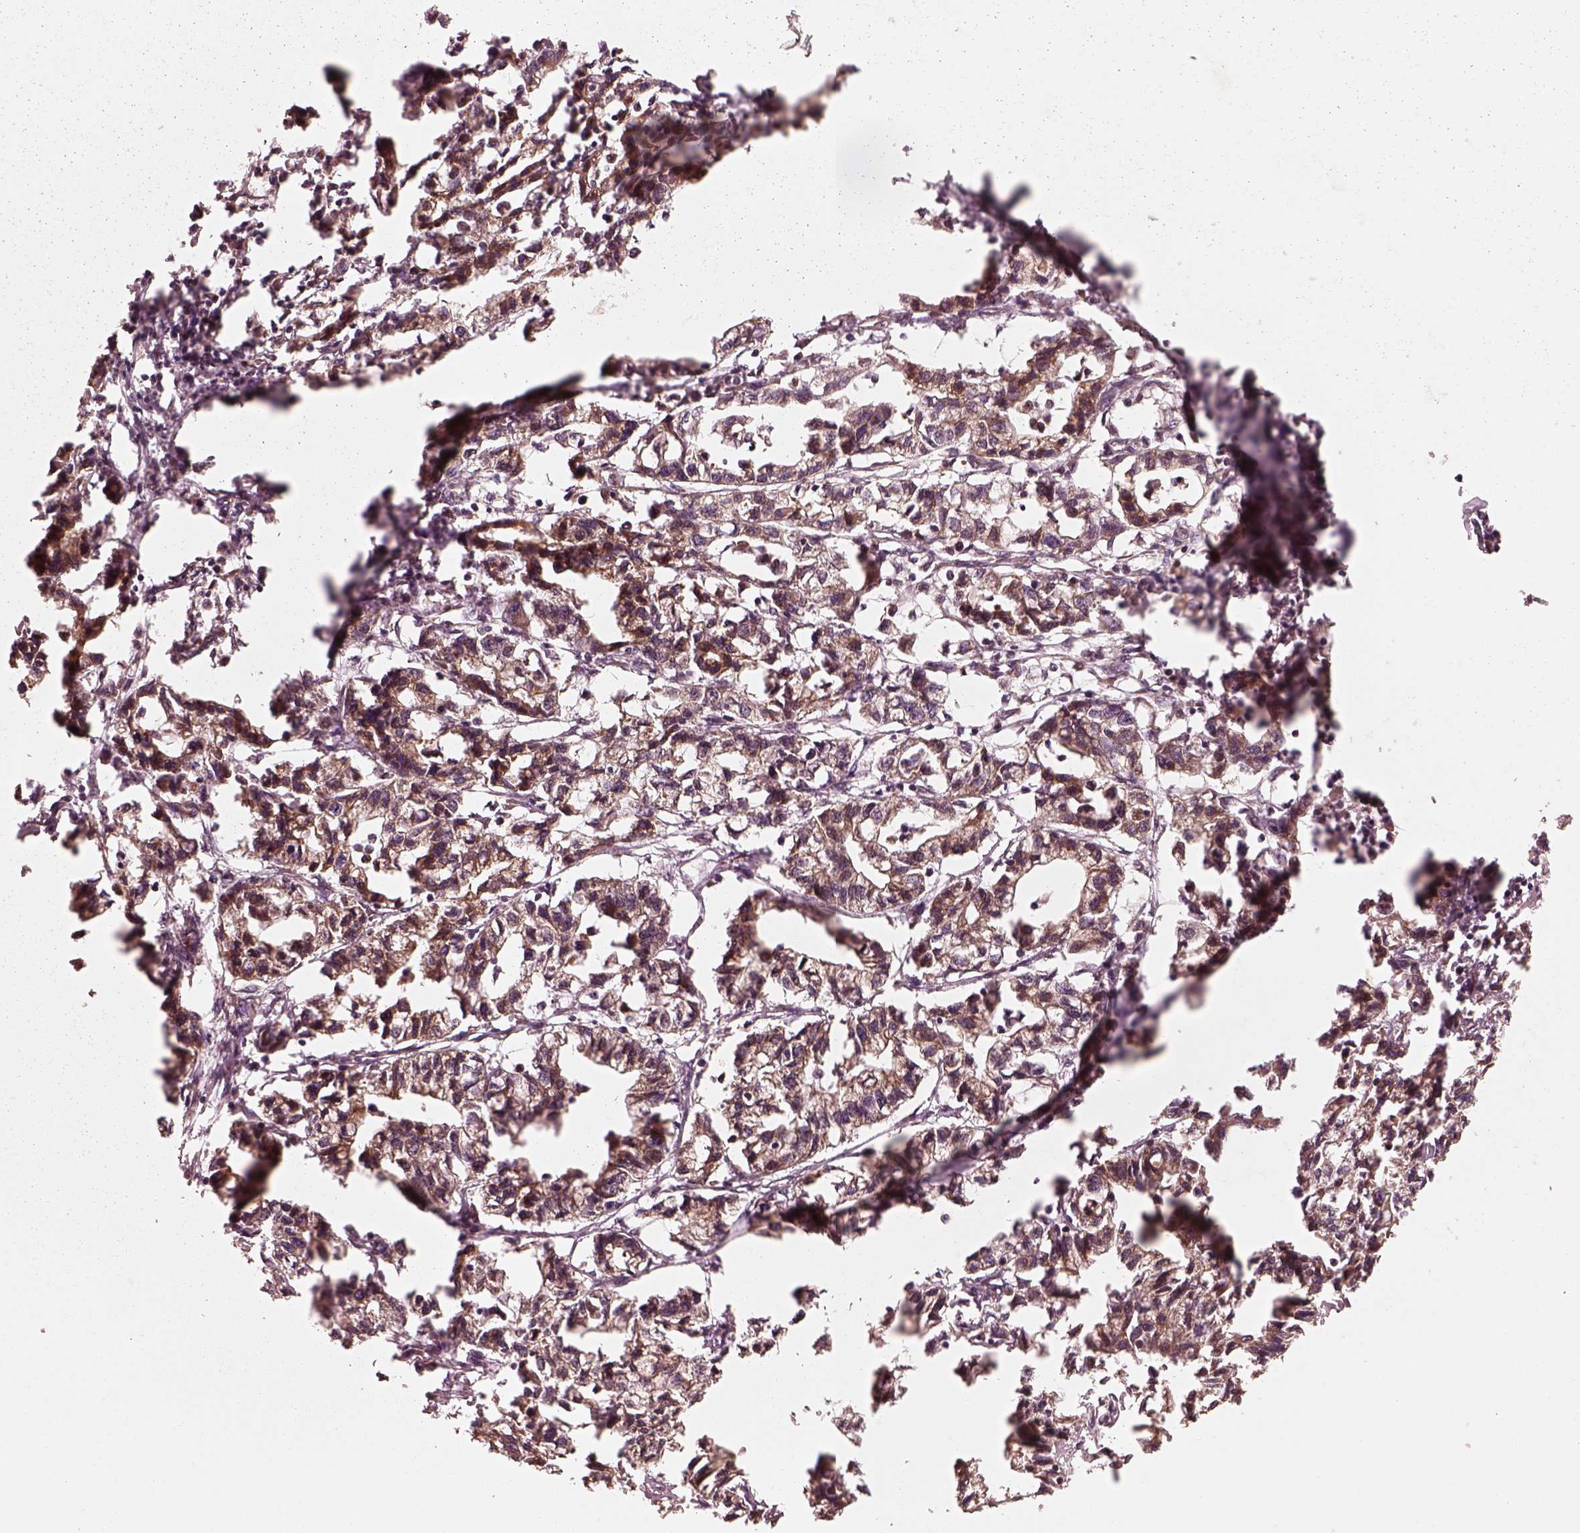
{"staining": {"intensity": "moderate", "quantity": "25%-75%", "location": "cytoplasmic/membranous"}, "tissue": "stomach cancer", "cell_type": "Tumor cells", "image_type": "cancer", "snomed": [{"axis": "morphology", "description": "Adenocarcinoma, NOS"}, {"axis": "topography", "description": "Stomach"}], "caption": "A photomicrograph of human stomach cancer stained for a protein exhibits moderate cytoplasmic/membranous brown staining in tumor cells.", "gene": "PIK3R2", "patient": {"sex": "male", "age": 83}}